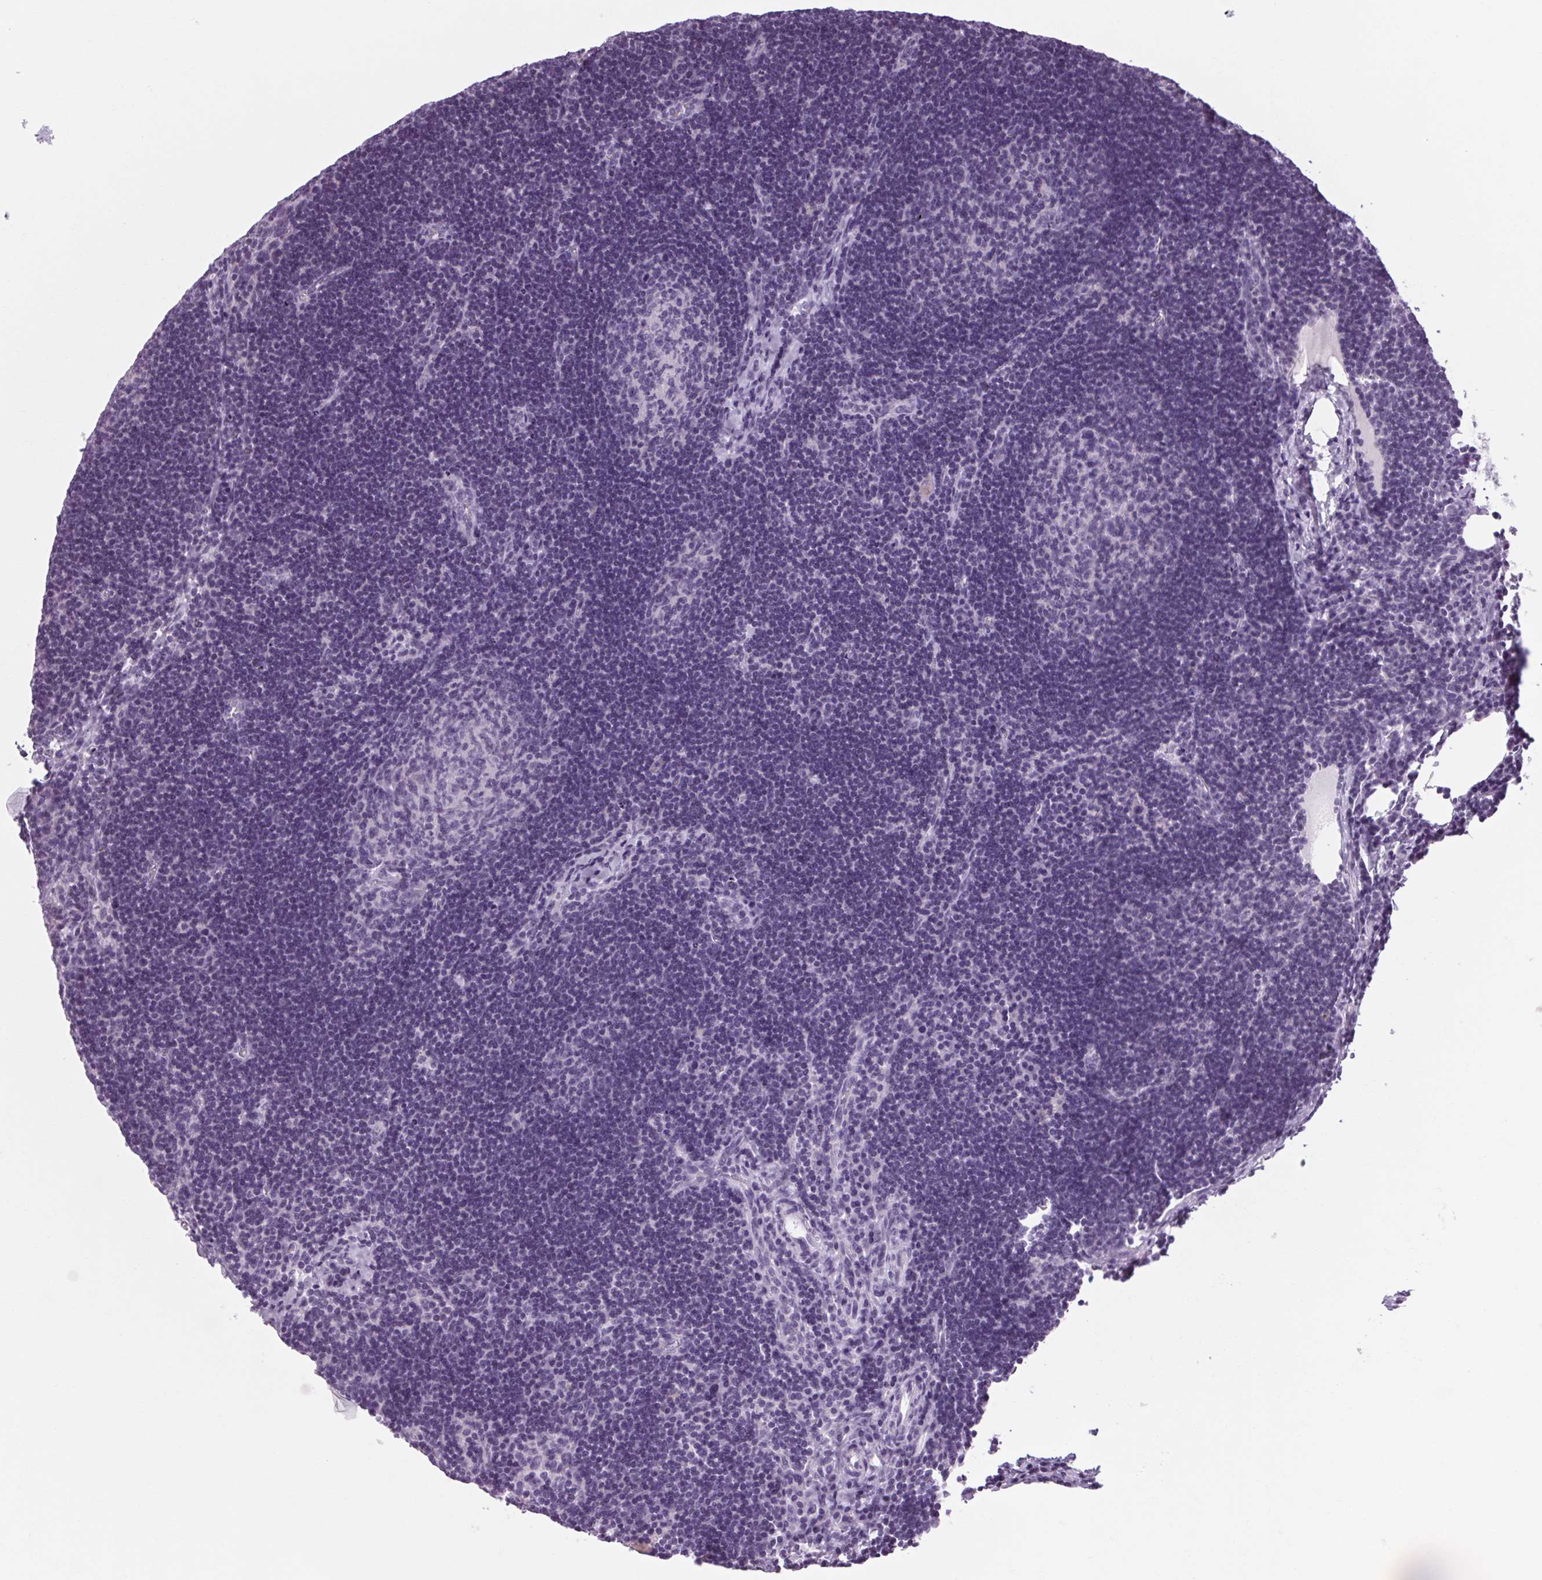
{"staining": {"intensity": "negative", "quantity": "none", "location": "none"}, "tissue": "lymph node", "cell_type": "Germinal center cells", "image_type": "normal", "snomed": [{"axis": "morphology", "description": "Normal tissue, NOS"}, {"axis": "topography", "description": "Lymph node"}], "caption": "This is an immunohistochemistry (IHC) photomicrograph of normal lymph node. There is no expression in germinal center cells.", "gene": "POMC", "patient": {"sex": "male", "age": 67}}